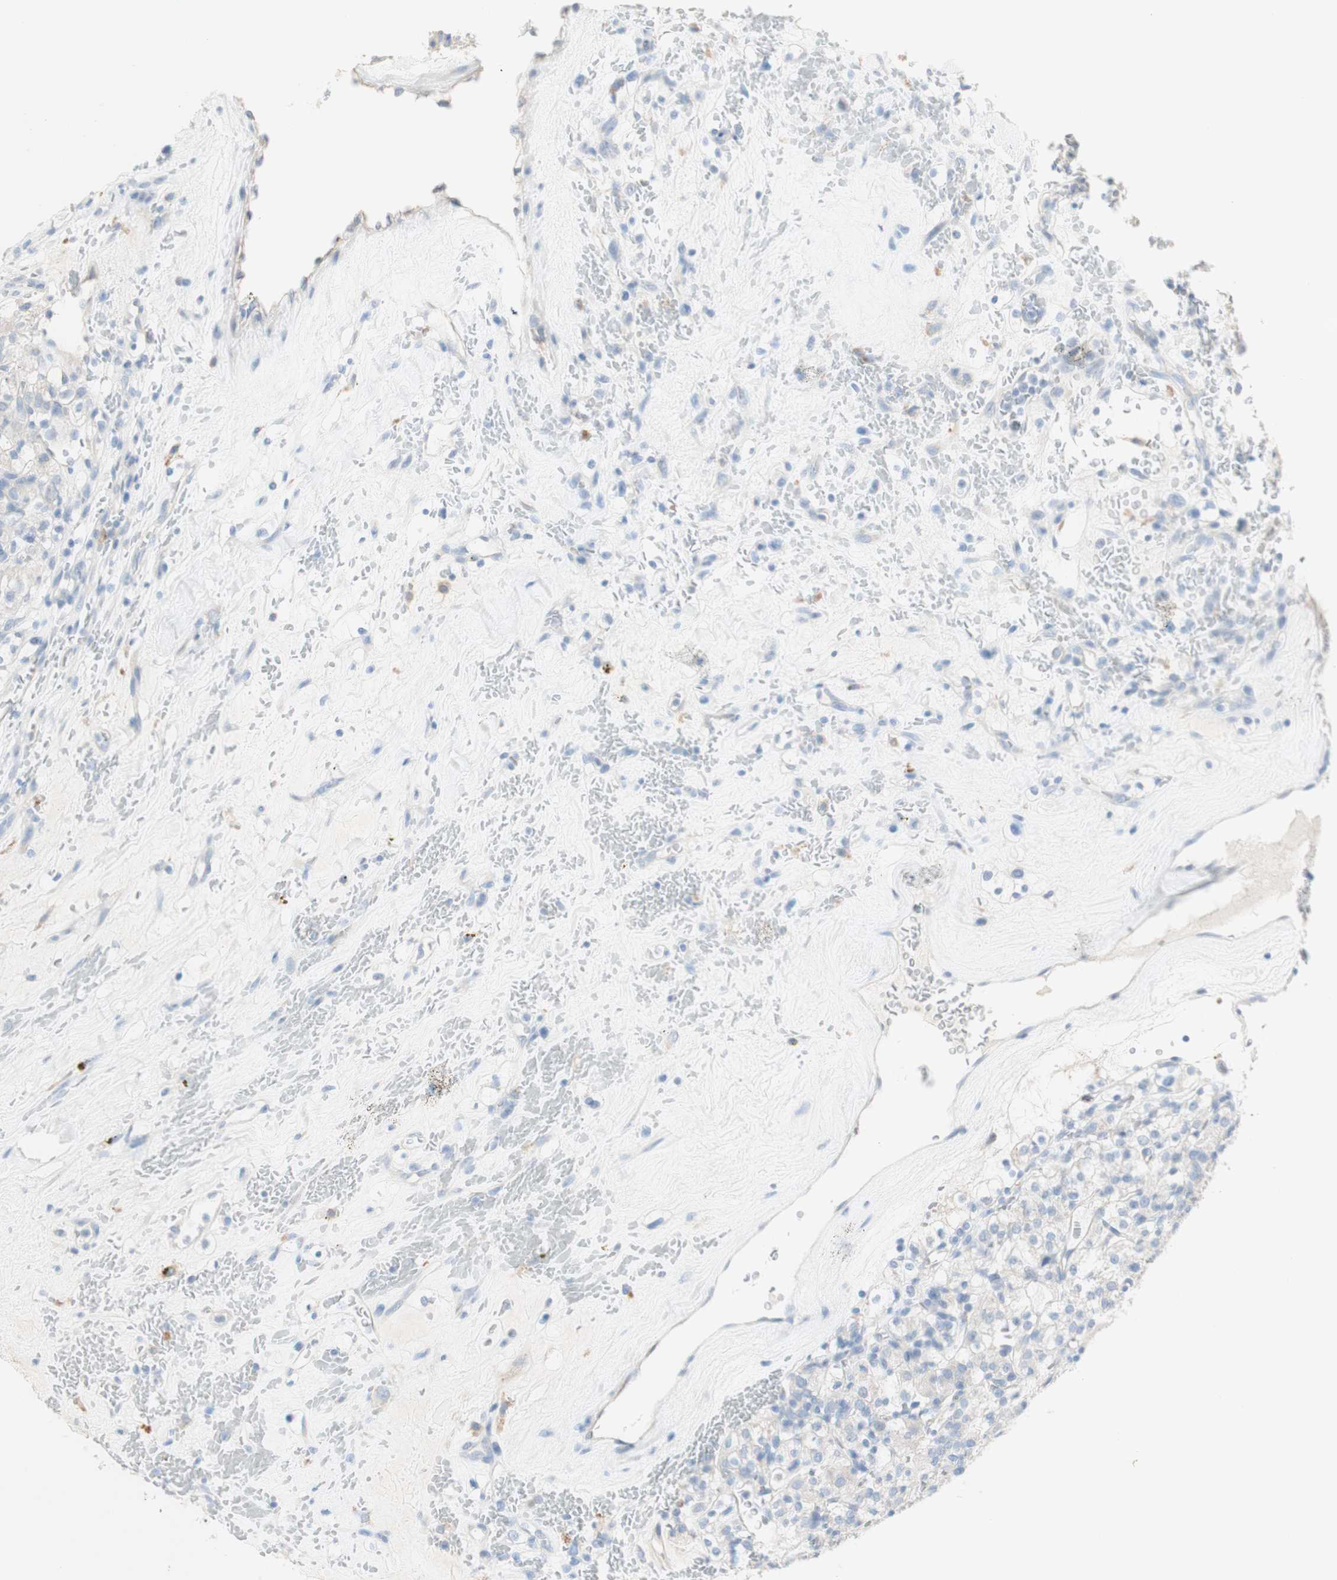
{"staining": {"intensity": "negative", "quantity": "none", "location": "none"}, "tissue": "renal cancer", "cell_type": "Tumor cells", "image_type": "cancer", "snomed": [{"axis": "morphology", "description": "Normal tissue, NOS"}, {"axis": "morphology", "description": "Adenocarcinoma, NOS"}, {"axis": "topography", "description": "Kidney"}], "caption": "This is a histopathology image of IHC staining of renal cancer, which shows no positivity in tumor cells.", "gene": "ART3", "patient": {"sex": "female", "age": 72}}